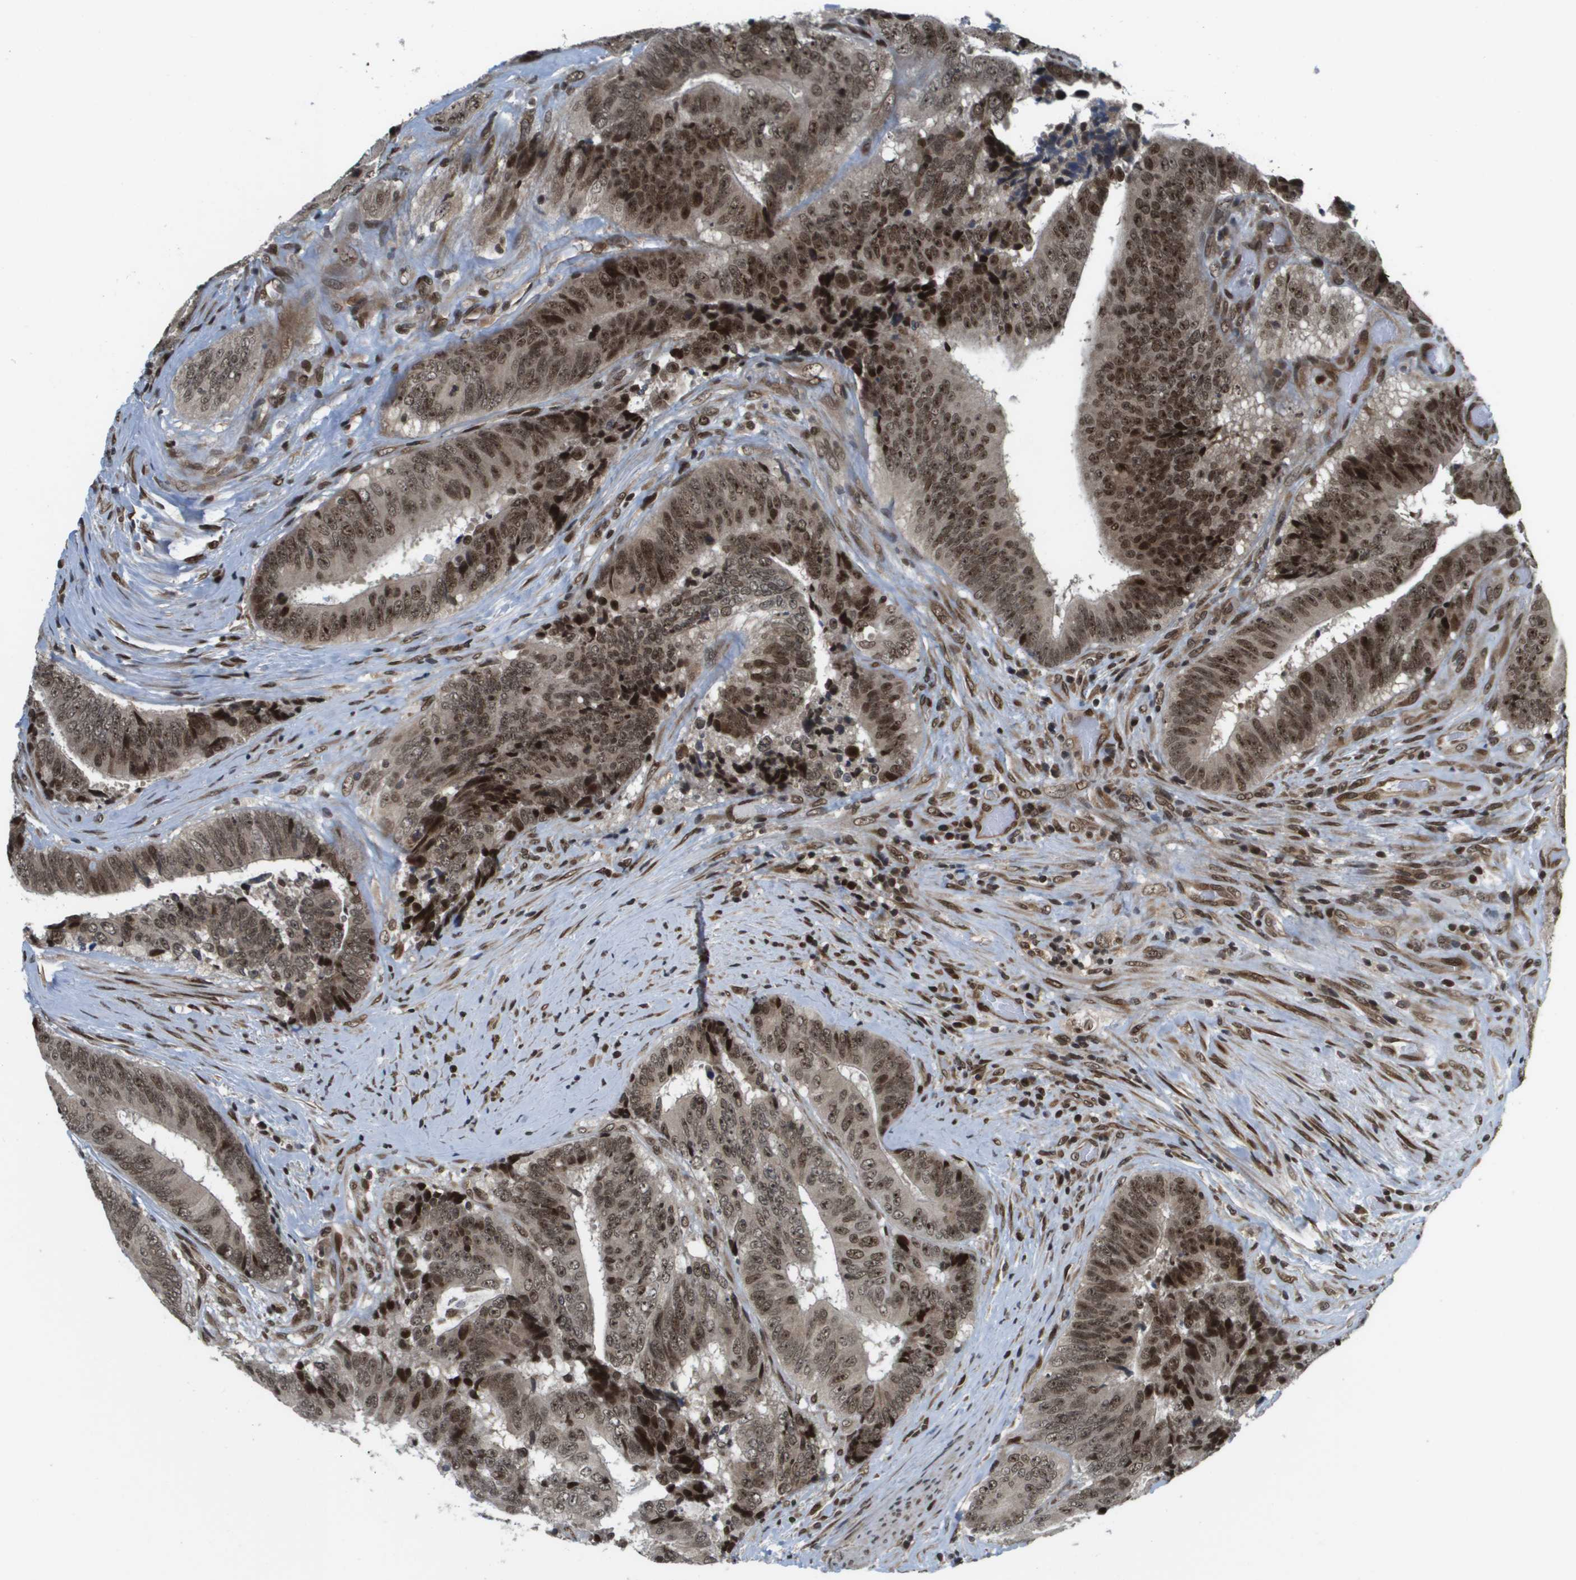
{"staining": {"intensity": "strong", "quantity": "25%-75%", "location": "cytoplasmic/membranous,nuclear"}, "tissue": "colorectal cancer", "cell_type": "Tumor cells", "image_type": "cancer", "snomed": [{"axis": "morphology", "description": "Adenocarcinoma, NOS"}, {"axis": "topography", "description": "Rectum"}], "caption": "A high-resolution image shows immunohistochemistry staining of adenocarcinoma (colorectal), which exhibits strong cytoplasmic/membranous and nuclear positivity in approximately 25%-75% of tumor cells. The protein is stained brown, and the nuclei are stained in blue (DAB IHC with brightfield microscopy, high magnification).", "gene": "RECQL4", "patient": {"sex": "male", "age": 72}}